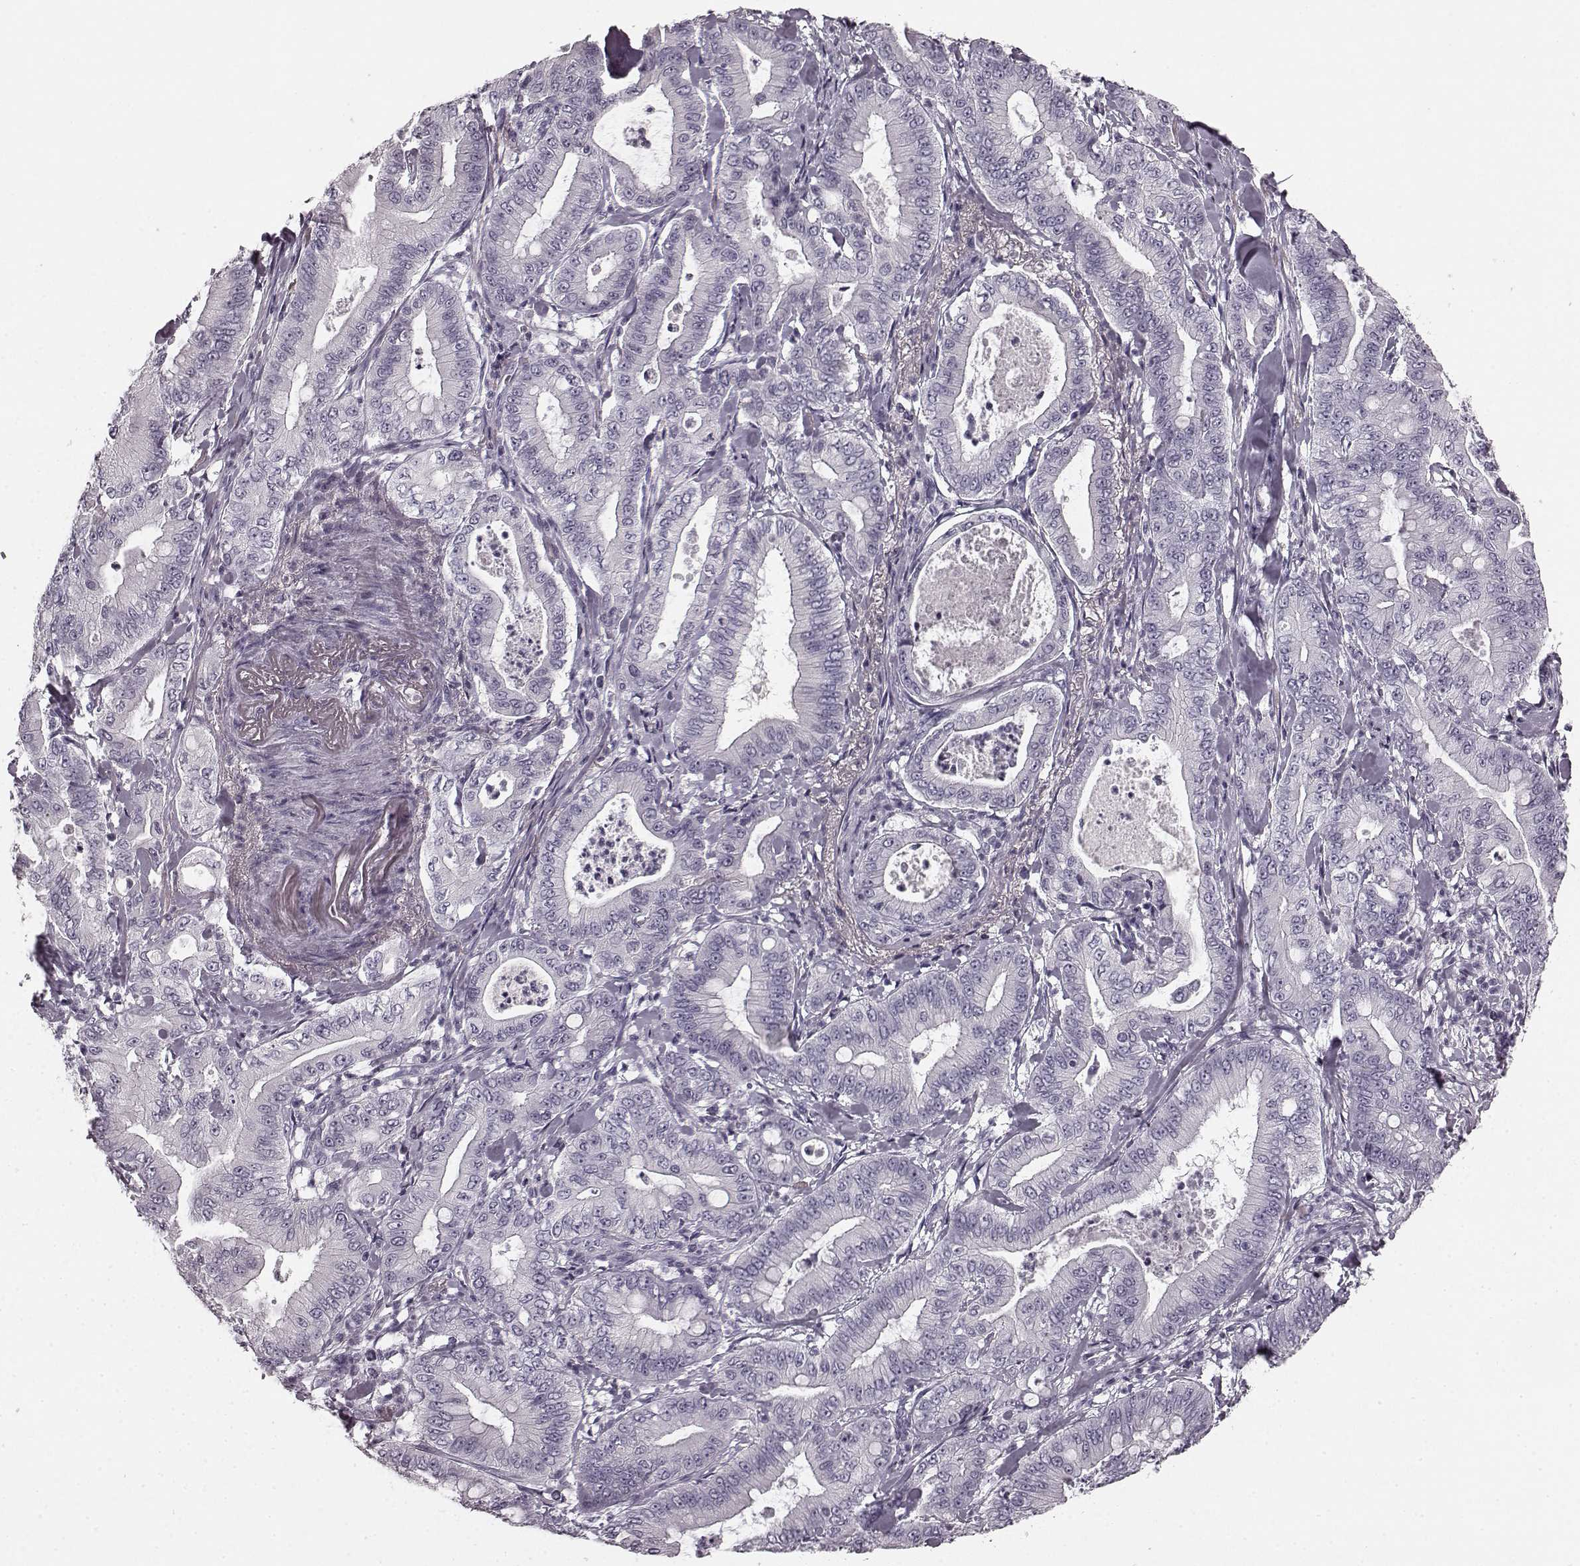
{"staining": {"intensity": "negative", "quantity": "none", "location": "none"}, "tissue": "pancreatic cancer", "cell_type": "Tumor cells", "image_type": "cancer", "snomed": [{"axis": "morphology", "description": "Adenocarcinoma, NOS"}, {"axis": "topography", "description": "Pancreas"}], "caption": "There is no significant positivity in tumor cells of adenocarcinoma (pancreatic). (DAB immunohistochemistry (IHC), high magnification).", "gene": "TMPRSS15", "patient": {"sex": "male", "age": 71}}